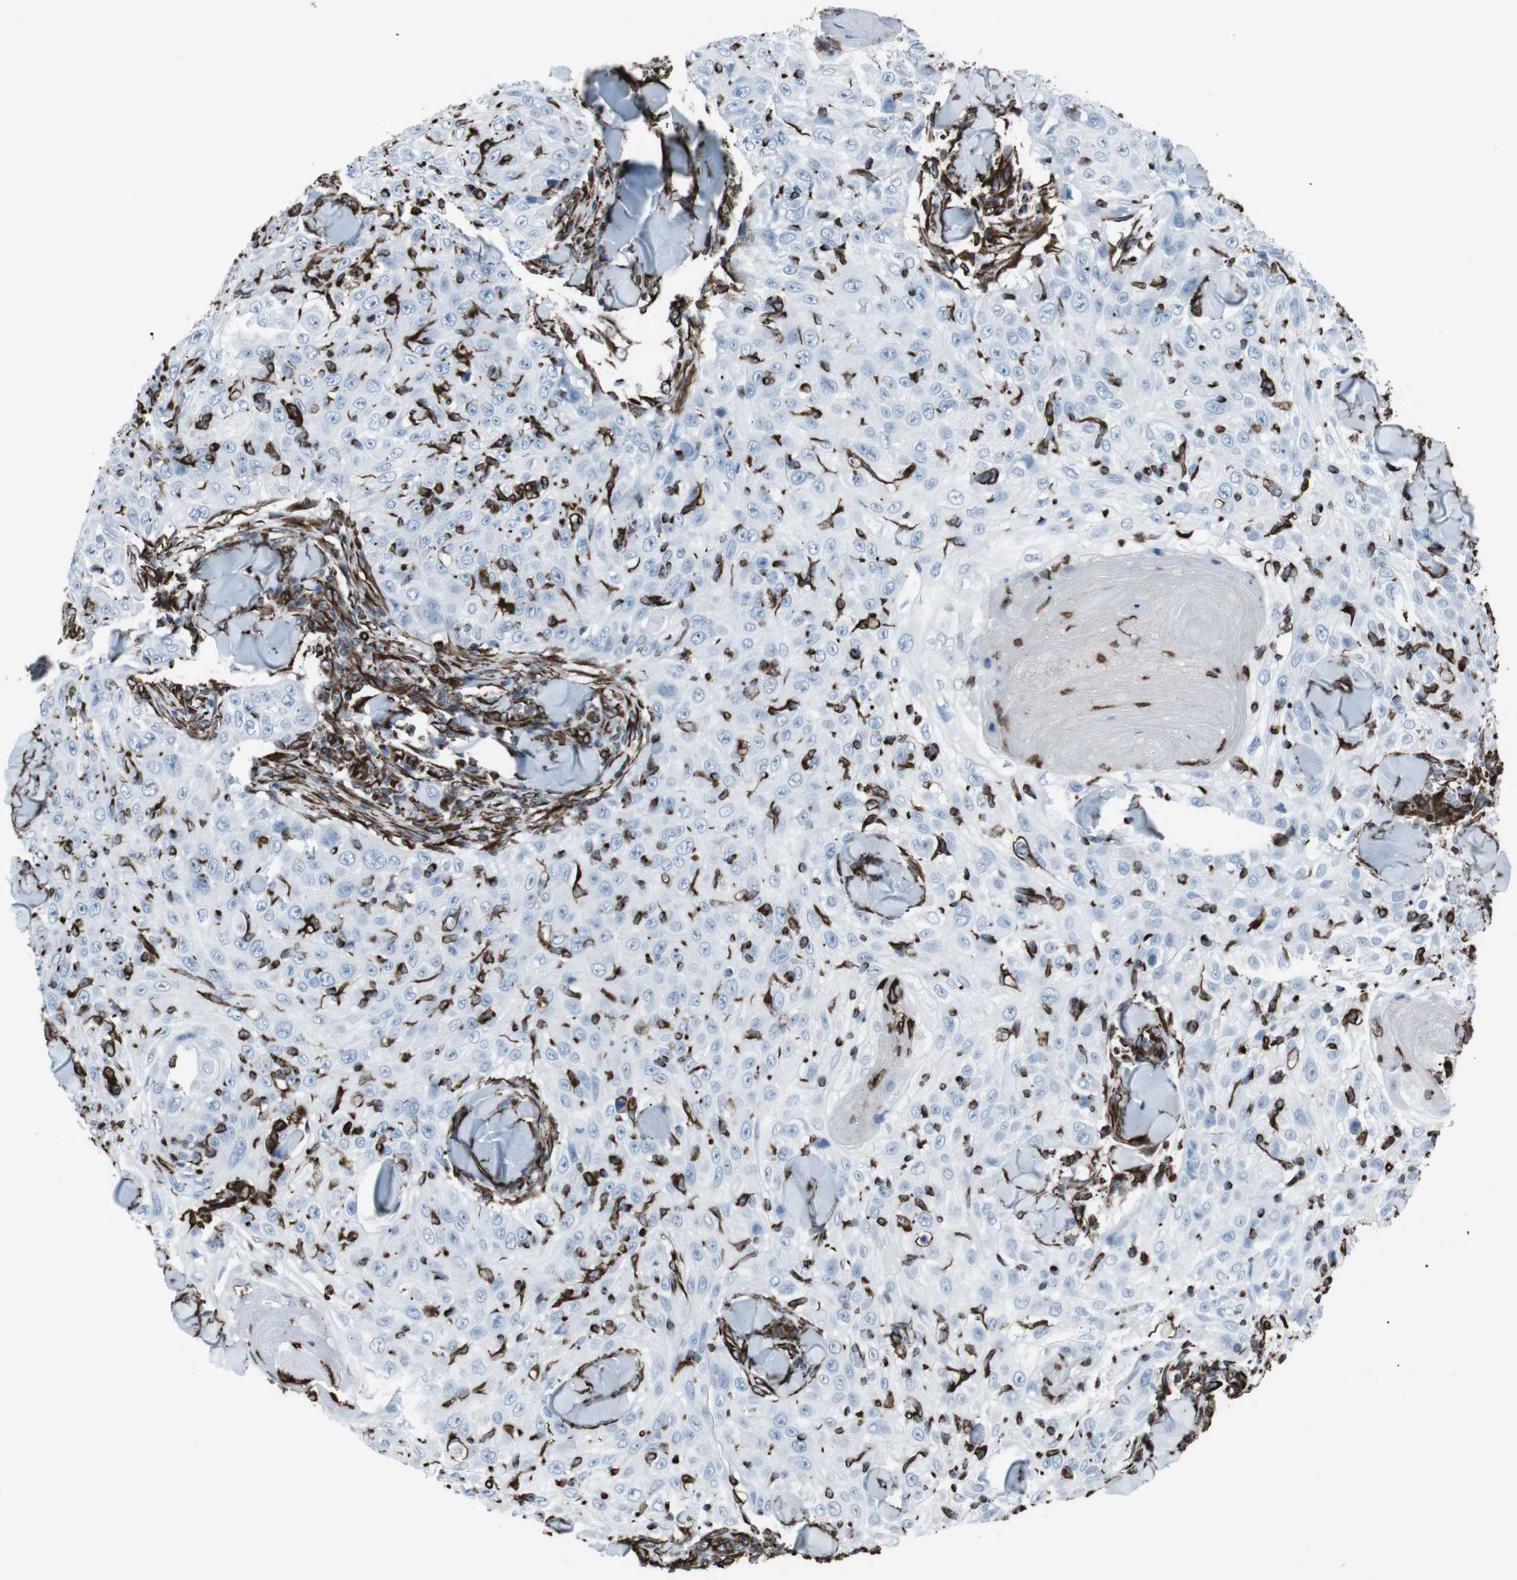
{"staining": {"intensity": "negative", "quantity": "none", "location": "none"}, "tissue": "skin cancer", "cell_type": "Tumor cells", "image_type": "cancer", "snomed": [{"axis": "morphology", "description": "Squamous cell carcinoma, NOS"}, {"axis": "topography", "description": "Skin"}], "caption": "Immunohistochemistry histopathology image of human squamous cell carcinoma (skin) stained for a protein (brown), which displays no staining in tumor cells. Brightfield microscopy of immunohistochemistry stained with DAB (brown) and hematoxylin (blue), captured at high magnification.", "gene": "ZDHHC6", "patient": {"sex": "male", "age": 86}}